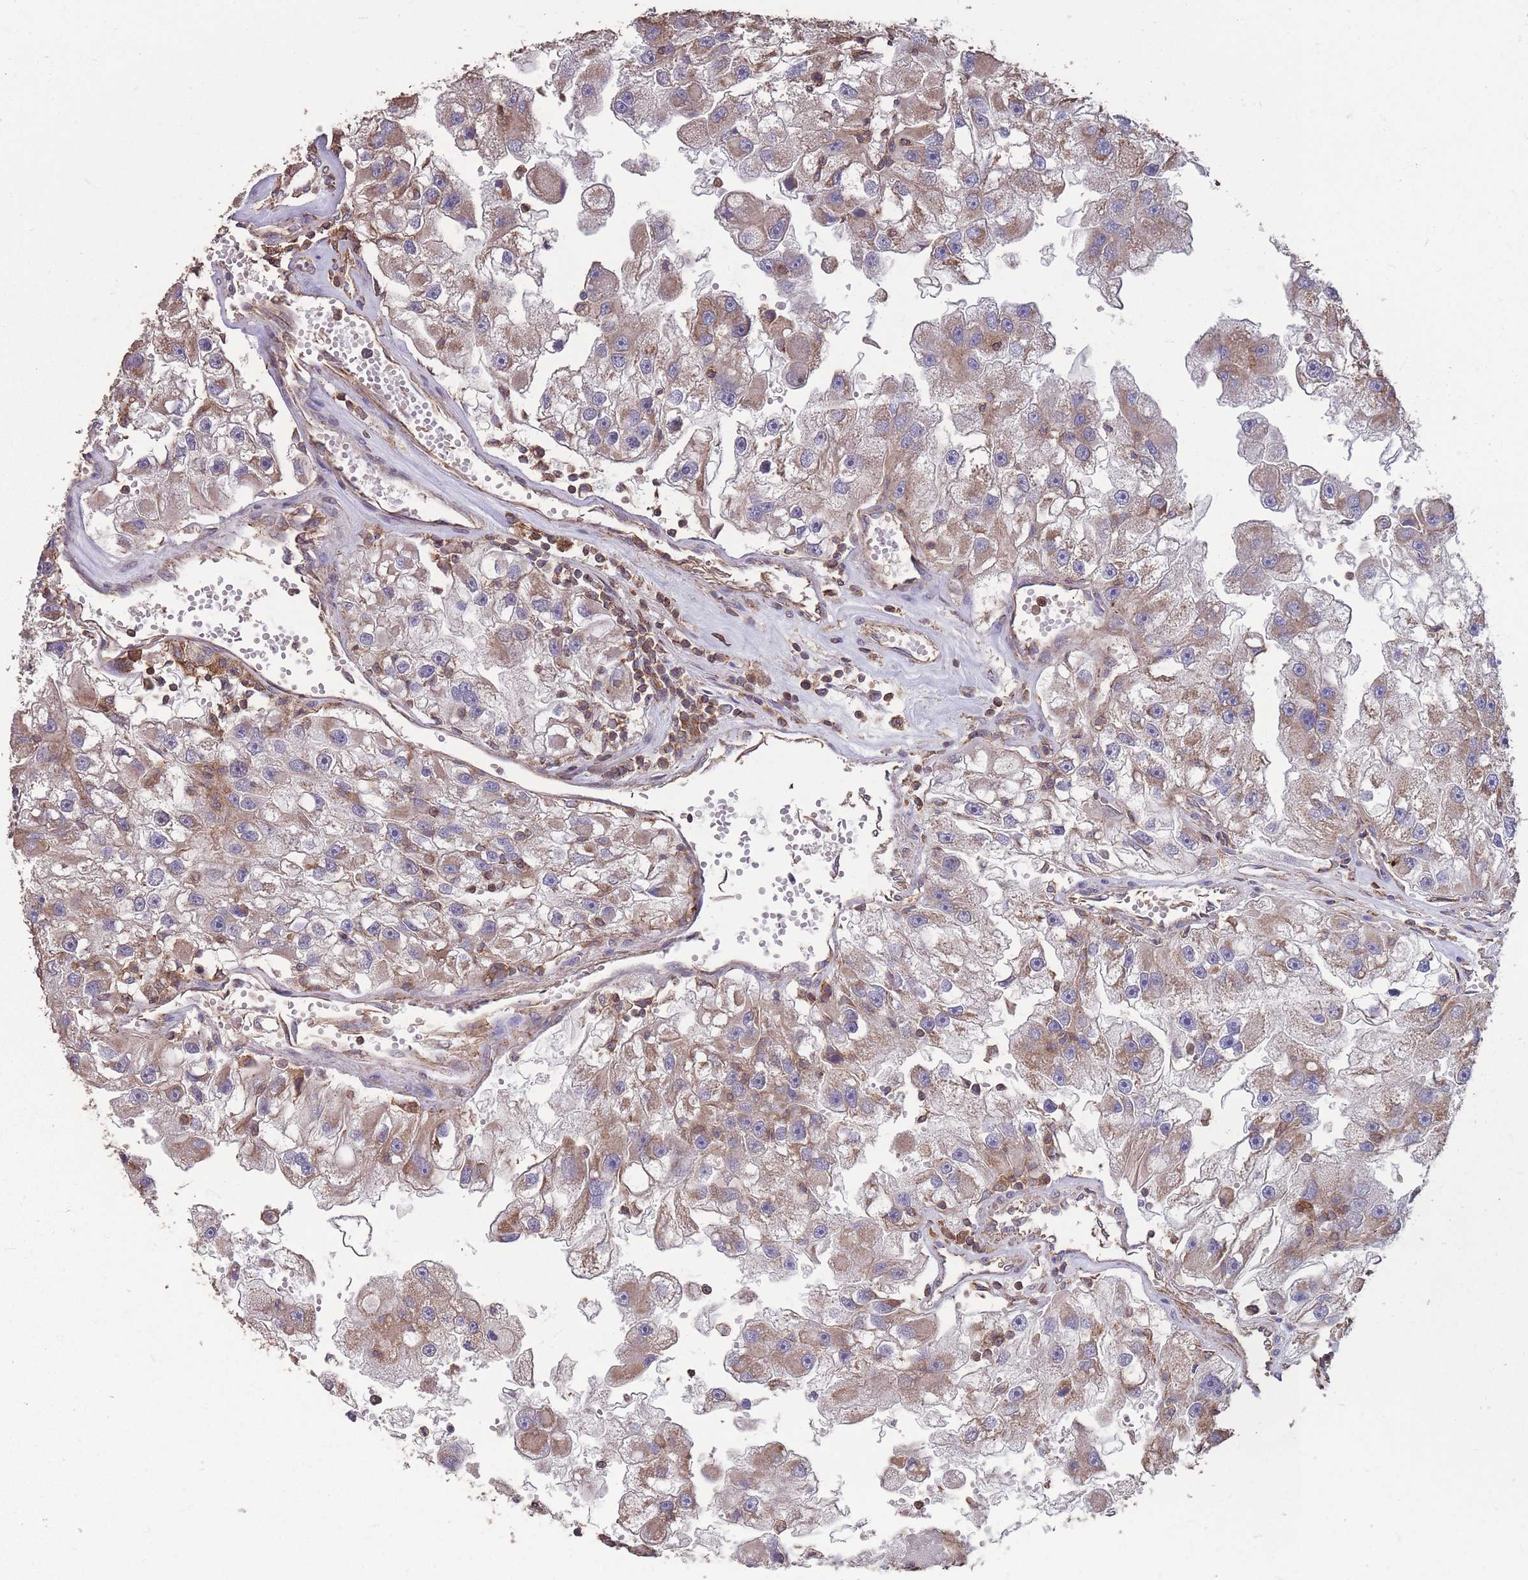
{"staining": {"intensity": "moderate", "quantity": "25%-75%", "location": "cytoplasmic/membranous"}, "tissue": "renal cancer", "cell_type": "Tumor cells", "image_type": "cancer", "snomed": [{"axis": "morphology", "description": "Adenocarcinoma, NOS"}, {"axis": "topography", "description": "Kidney"}], "caption": "Protein staining exhibits moderate cytoplasmic/membranous staining in about 25%-75% of tumor cells in adenocarcinoma (renal).", "gene": "NUDT21", "patient": {"sex": "male", "age": 63}}